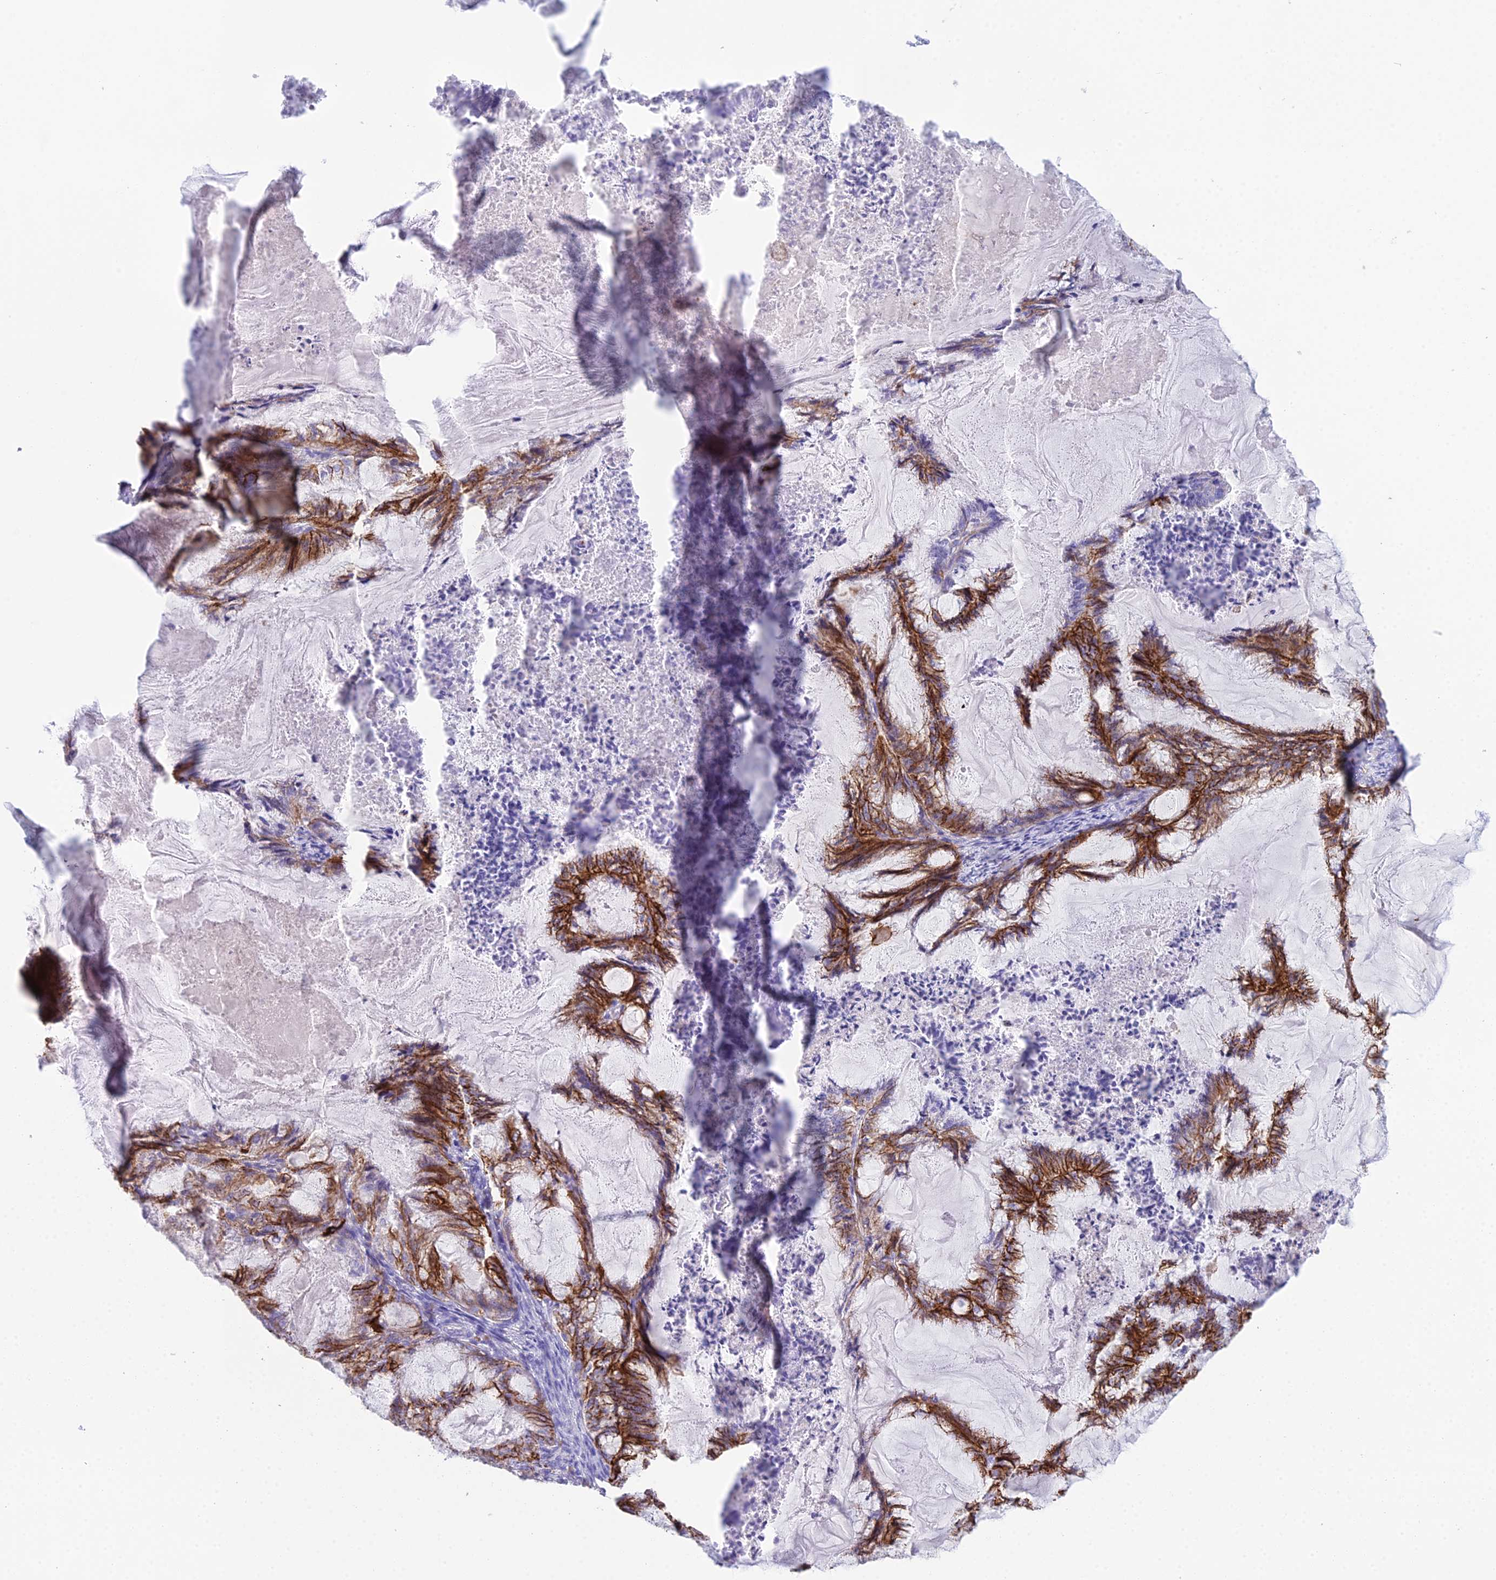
{"staining": {"intensity": "moderate", "quantity": ">75%", "location": "cytoplasmic/membranous"}, "tissue": "endometrial cancer", "cell_type": "Tumor cells", "image_type": "cancer", "snomed": [{"axis": "morphology", "description": "Adenocarcinoma, NOS"}, {"axis": "topography", "description": "Endometrium"}], "caption": "This image displays immunohistochemistry staining of endometrial adenocarcinoma, with medium moderate cytoplasmic/membranous positivity in about >75% of tumor cells.", "gene": "OR1Q1", "patient": {"sex": "female", "age": 86}}